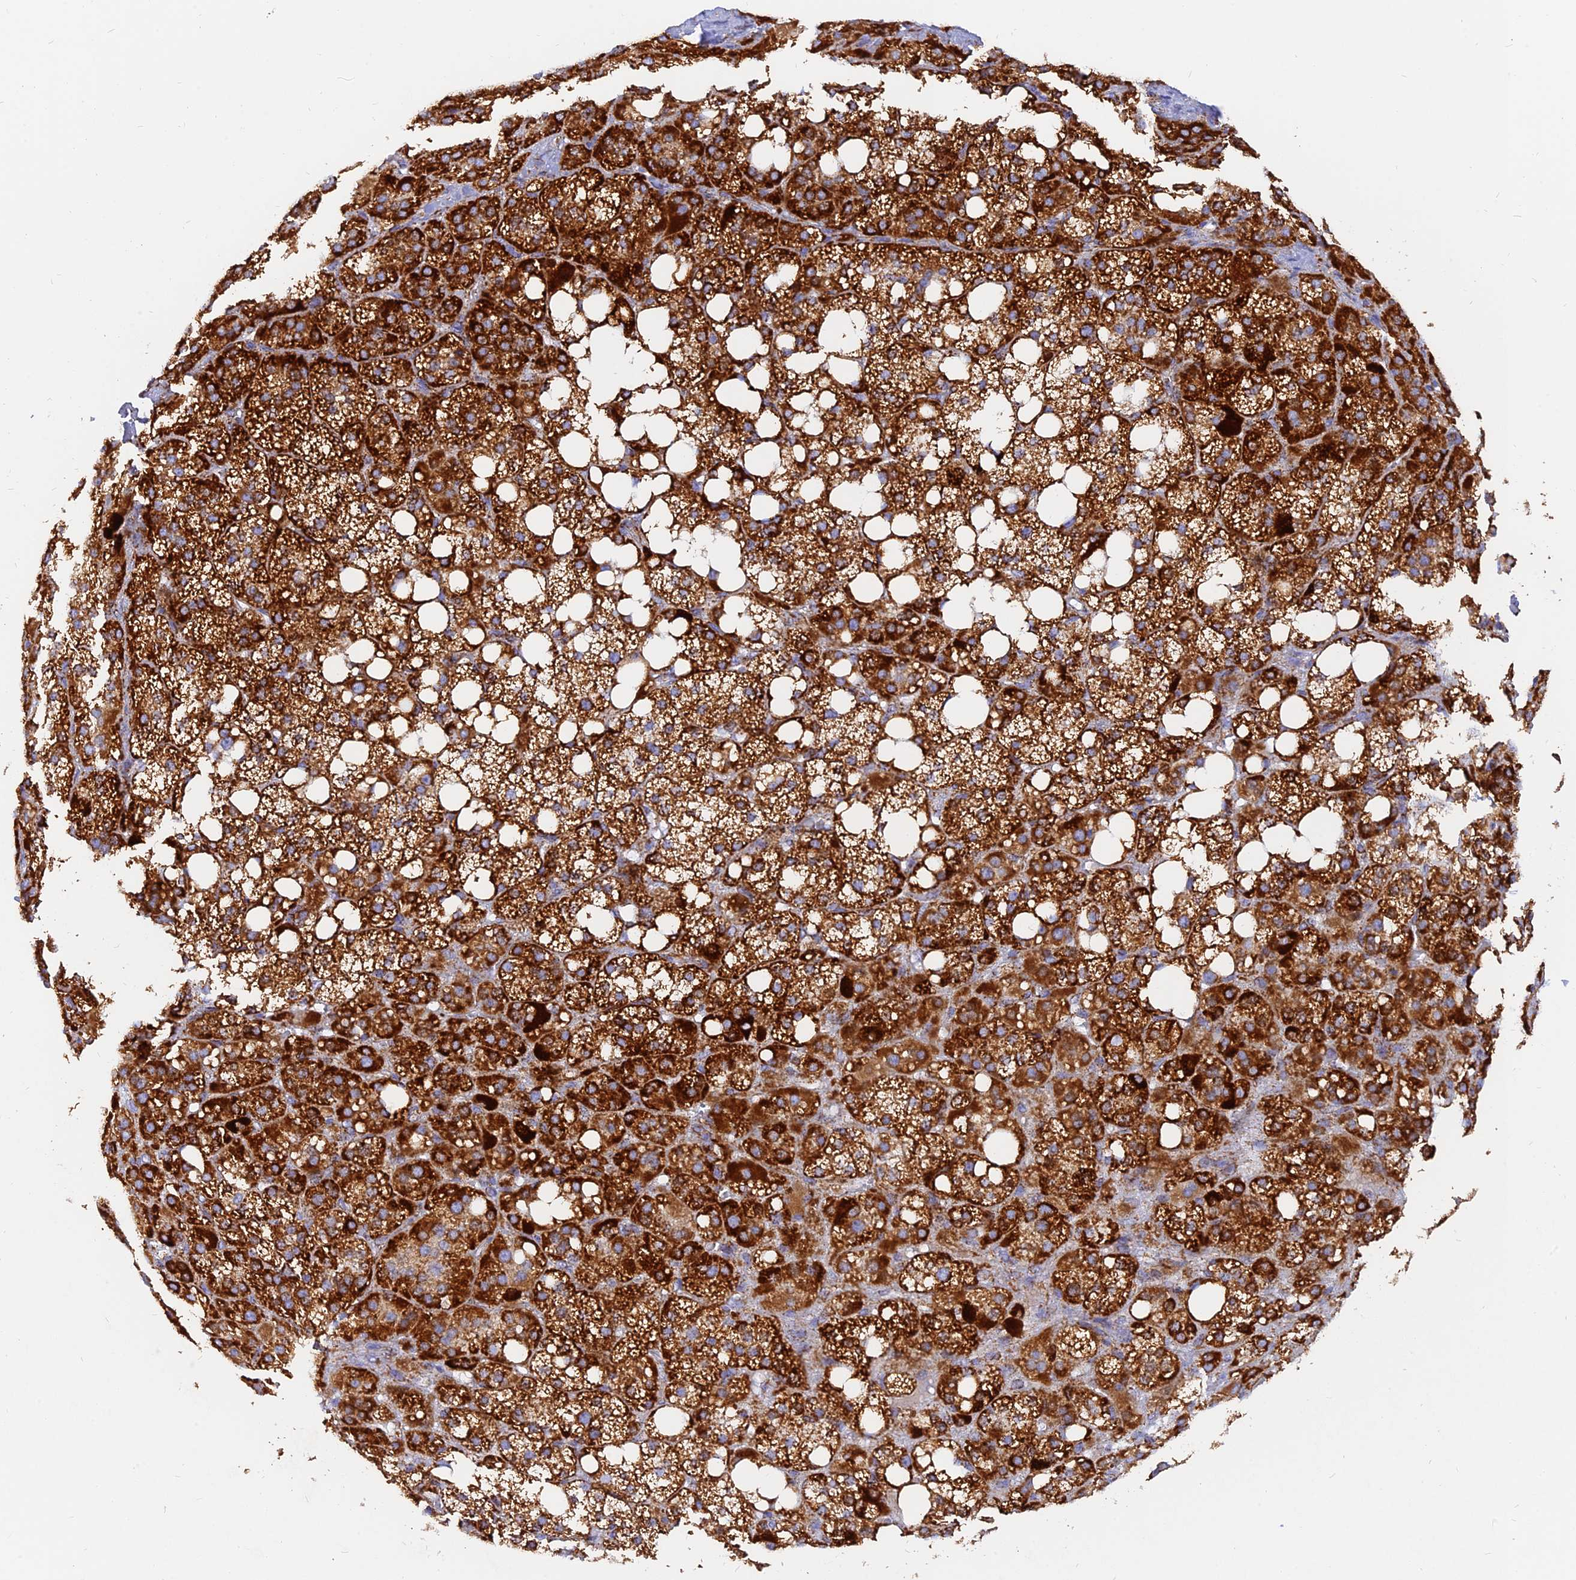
{"staining": {"intensity": "strong", "quantity": ">75%", "location": "cytoplasmic/membranous"}, "tissue": "adrenal gland", "cell_type": "Glandular cells", "image_type": "normal", "snomed": [{"axis": "morphology", "description": "Normal tissue, NOS"}, {"axis": "topography", "description": "Adrenal gland"}], "caption": "Brown immunohistochemical staining in normal human adrenal gland demonstrates strong cytoplasmic/membranous positivity in approximately >75% of glandular cells.", "gene": "NDUFB6", "patient": {"sex": "female", "age": 59}}